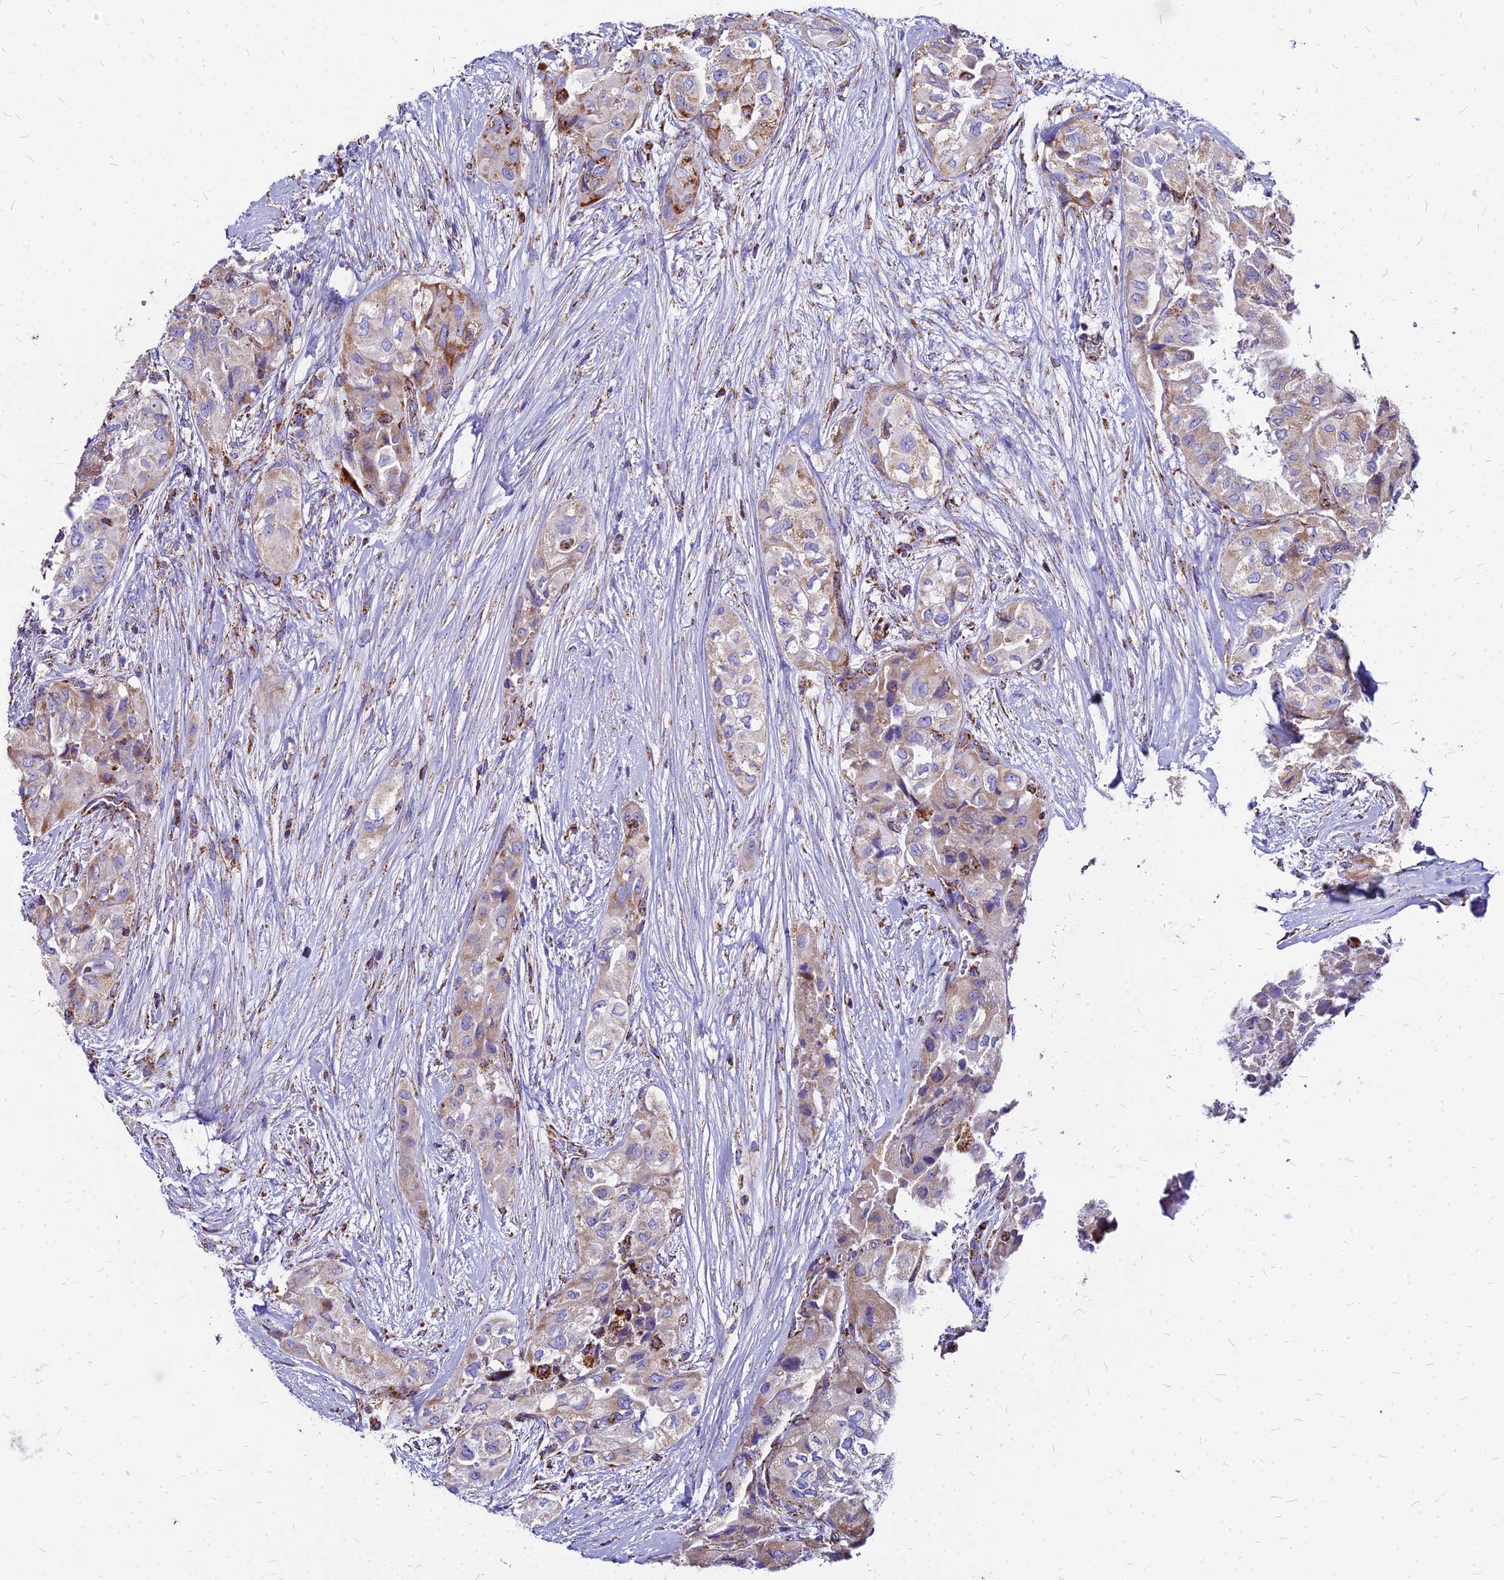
{"staining": {"intensity": "moderate", "quantity": "25%-75%", "location": "cytoplasmic/membranous"}, "tissue": "thyroid cancer", "cell_type": "Tumor cells", "image_type": "cancer", "snomed": [{"axis": "morphology", "description": "Papillary adenocarcinoma, NOS"}, {"axis": "topography", "description": "Thyroid gland"}], "caption": "Immunohistochemistry (IHC) of thyroid cancer exhibits medium levels of moderate cytoplasmic/membranous staining in approximately 25%-75% of tumor cells. The staining was performed using DAB, with brown indicating positive protein expression. Nuclei are stained blue with hematoxylin.", "gene": "DLD", "patient": {"sex": "female", "age": 59}}